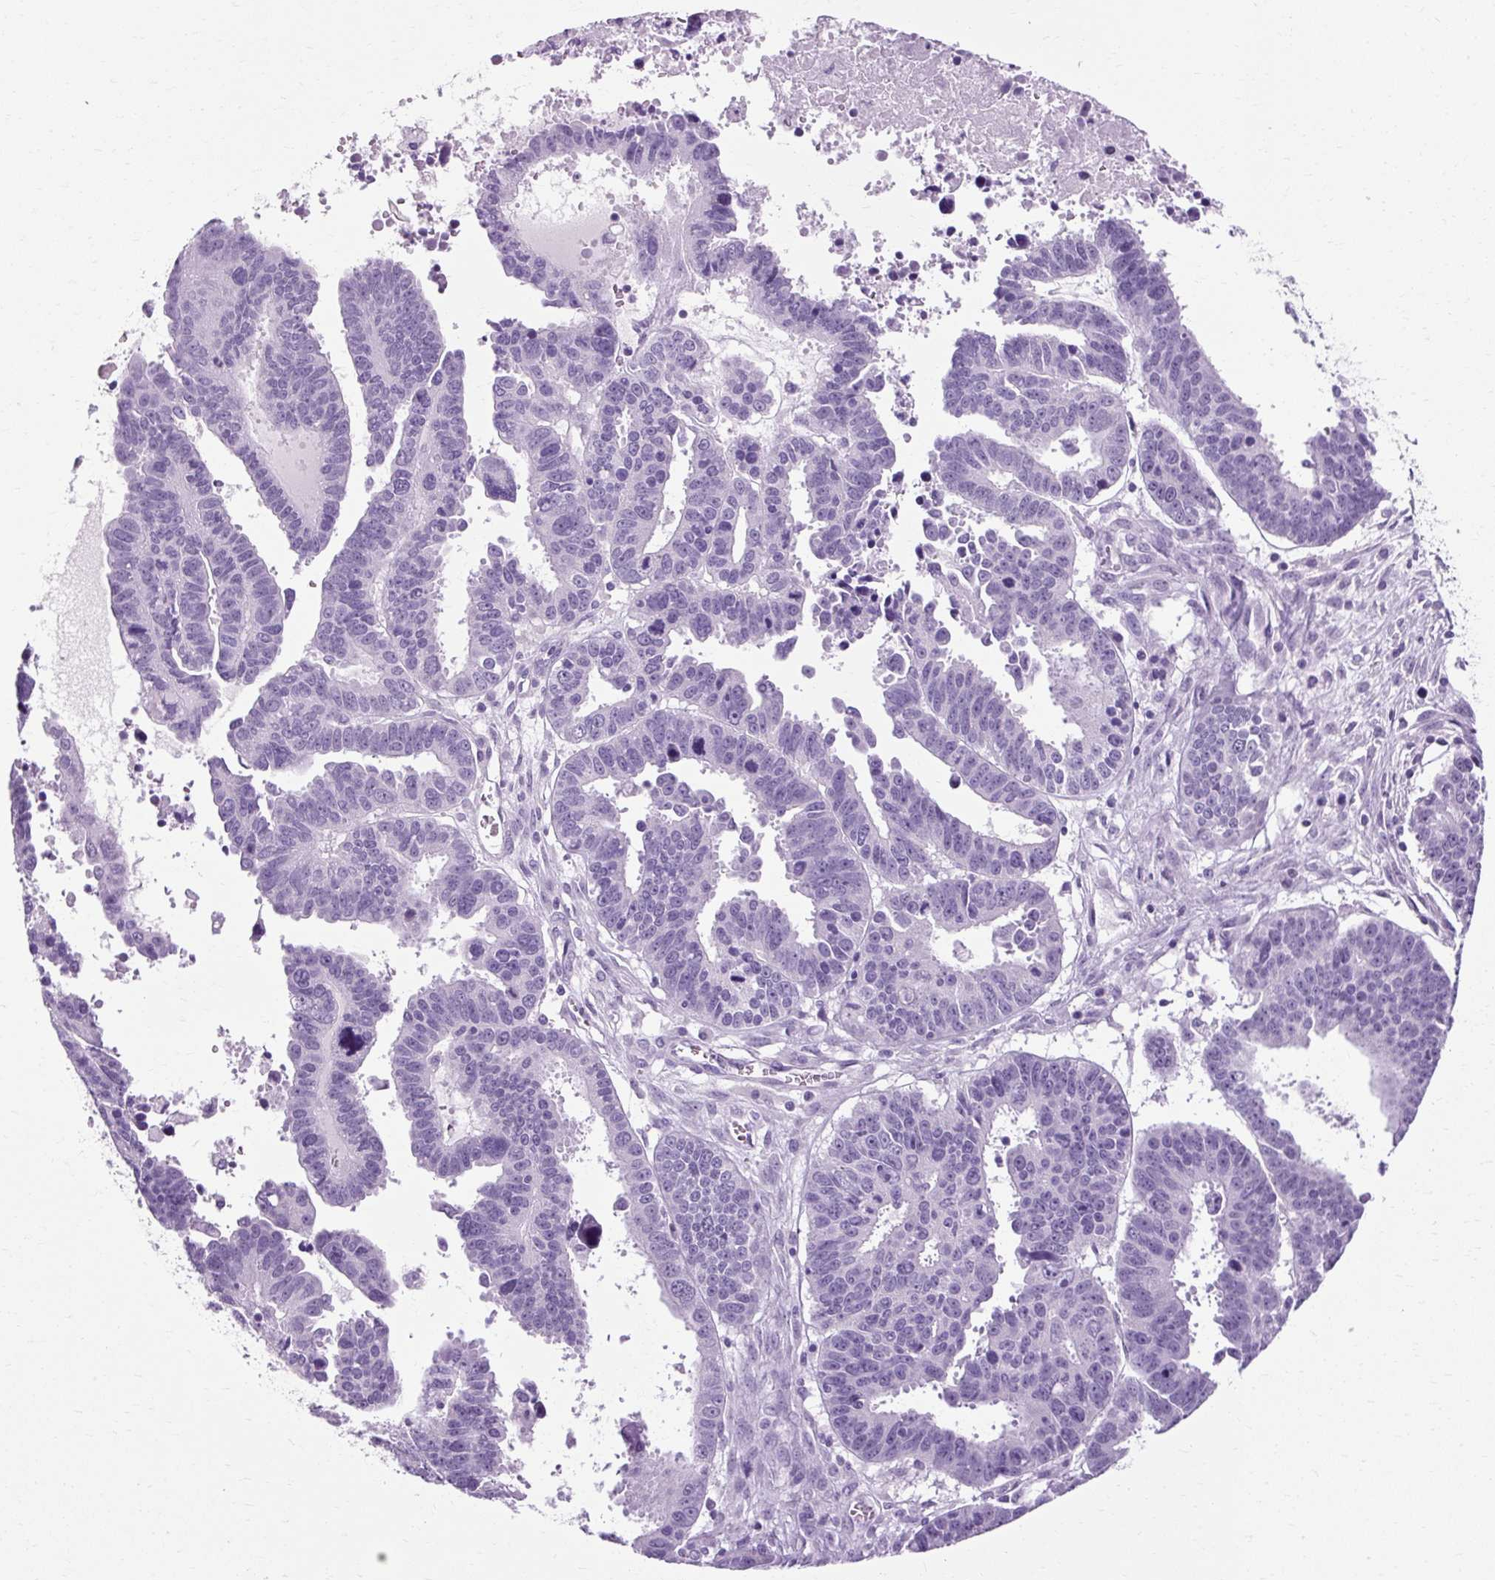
{"staining": {"intensity": "negative", "quantity": "none", "location": "none"}, "tissue": "ovarian cancer", "cell_type": "Tumor cells", "image_type": "cancer", "snomed": [{"axis": "morphology", "description": "Carcinoma, endometroid"}, {"axis": "morphology", "description": "Cystadenocarcinoma, serous, NOS"}, {"axis": "topography", "description": "Ovary"}], "caption": "Immunohistochemical staining of human ovarian cancer exhibits no significant expression in tumor cells.", "gene": "B3GNT4", "patient": {"sex": "female", "age": 45}}